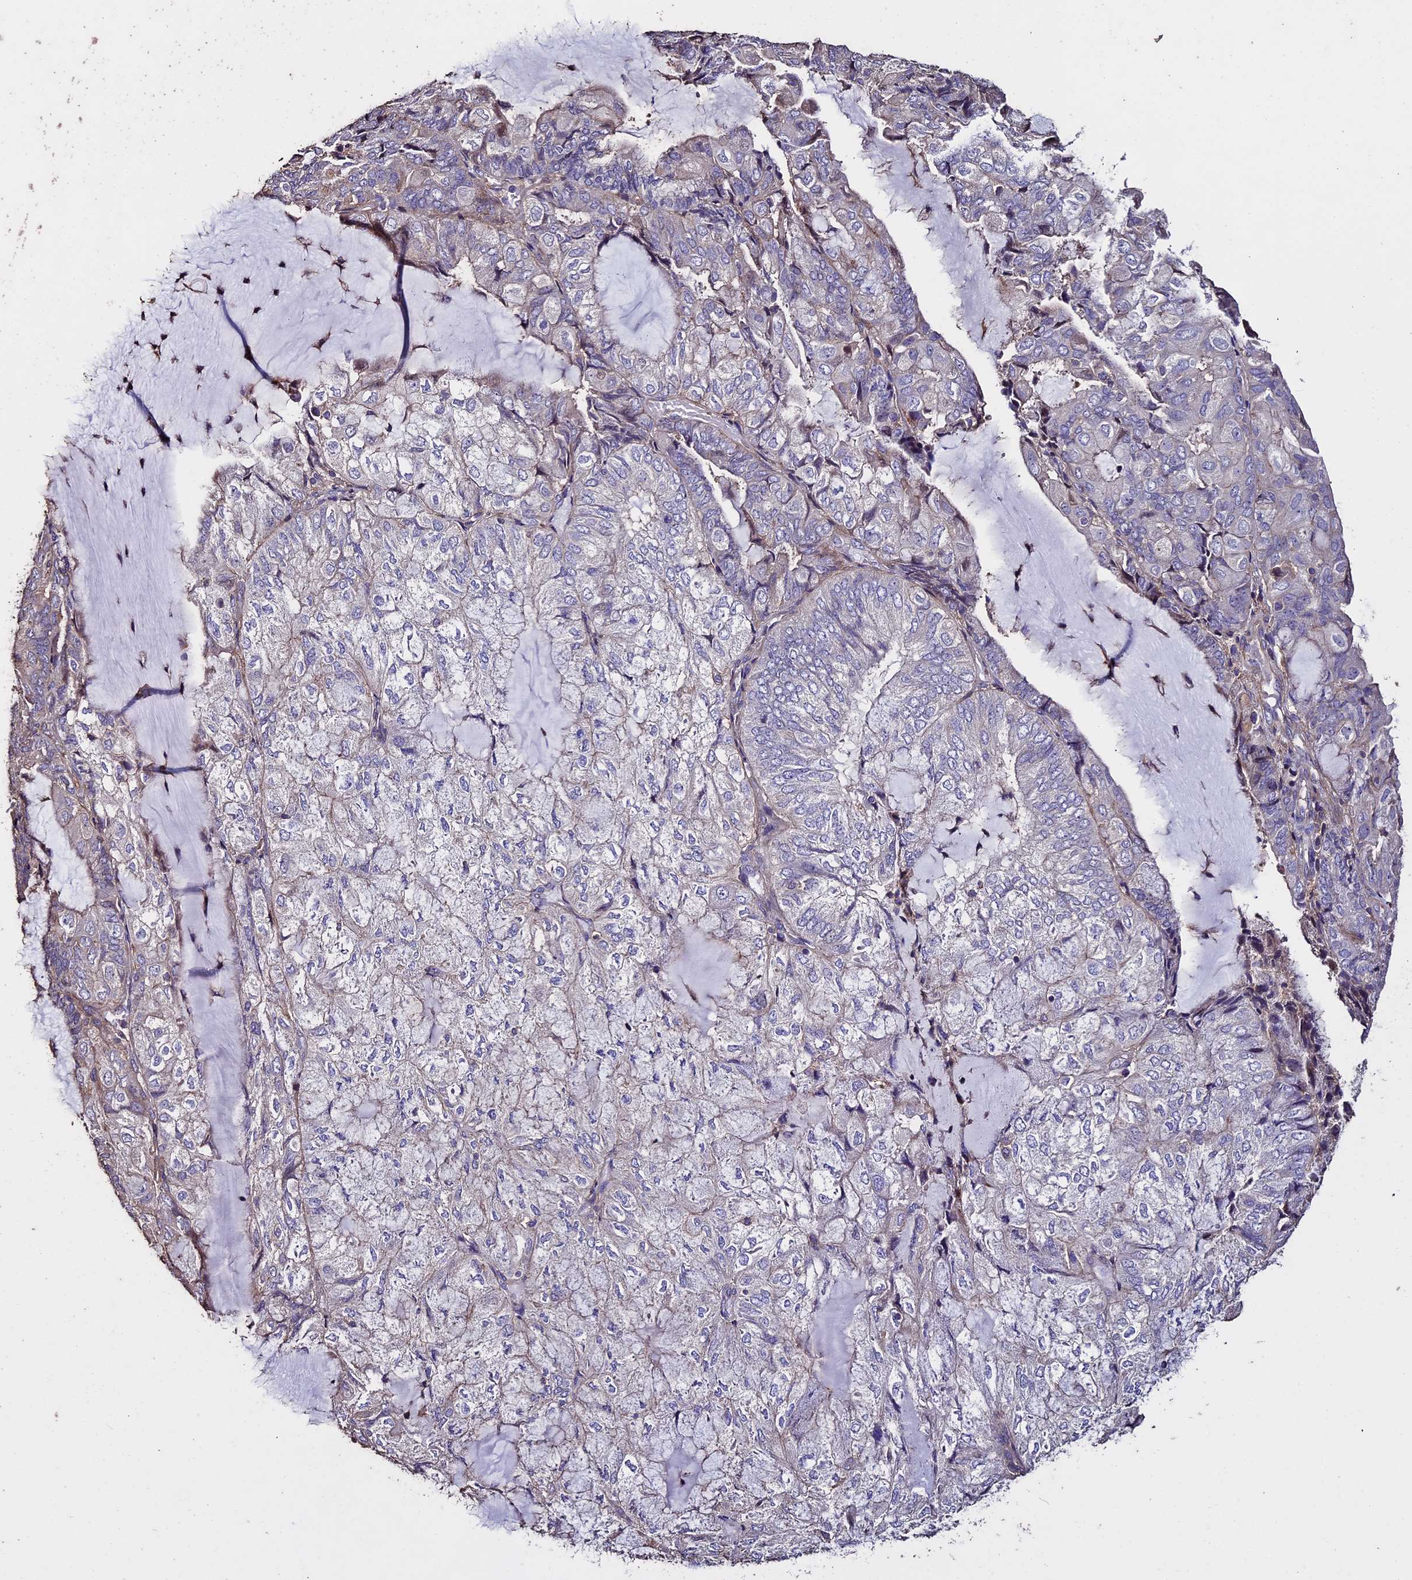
{"staining": {"intensity": "negative", "quantity": "none", "location": "none"}, "tissue": "endometrial cancer", "cell_type": "Tumor cells", "image_type": "cancer", "snomed": [{"axis": "morphology", "description": "Adenocarcinoma, NOS"}, {"axis": "topography", "description": "Endometrium"}], "caption": "Immunohistochemistry (IHC) of endometrial cancer exhibits no positivity in tumor cells.", "gene": "USB1", "patient": {"sex": "female", "age": 81}}